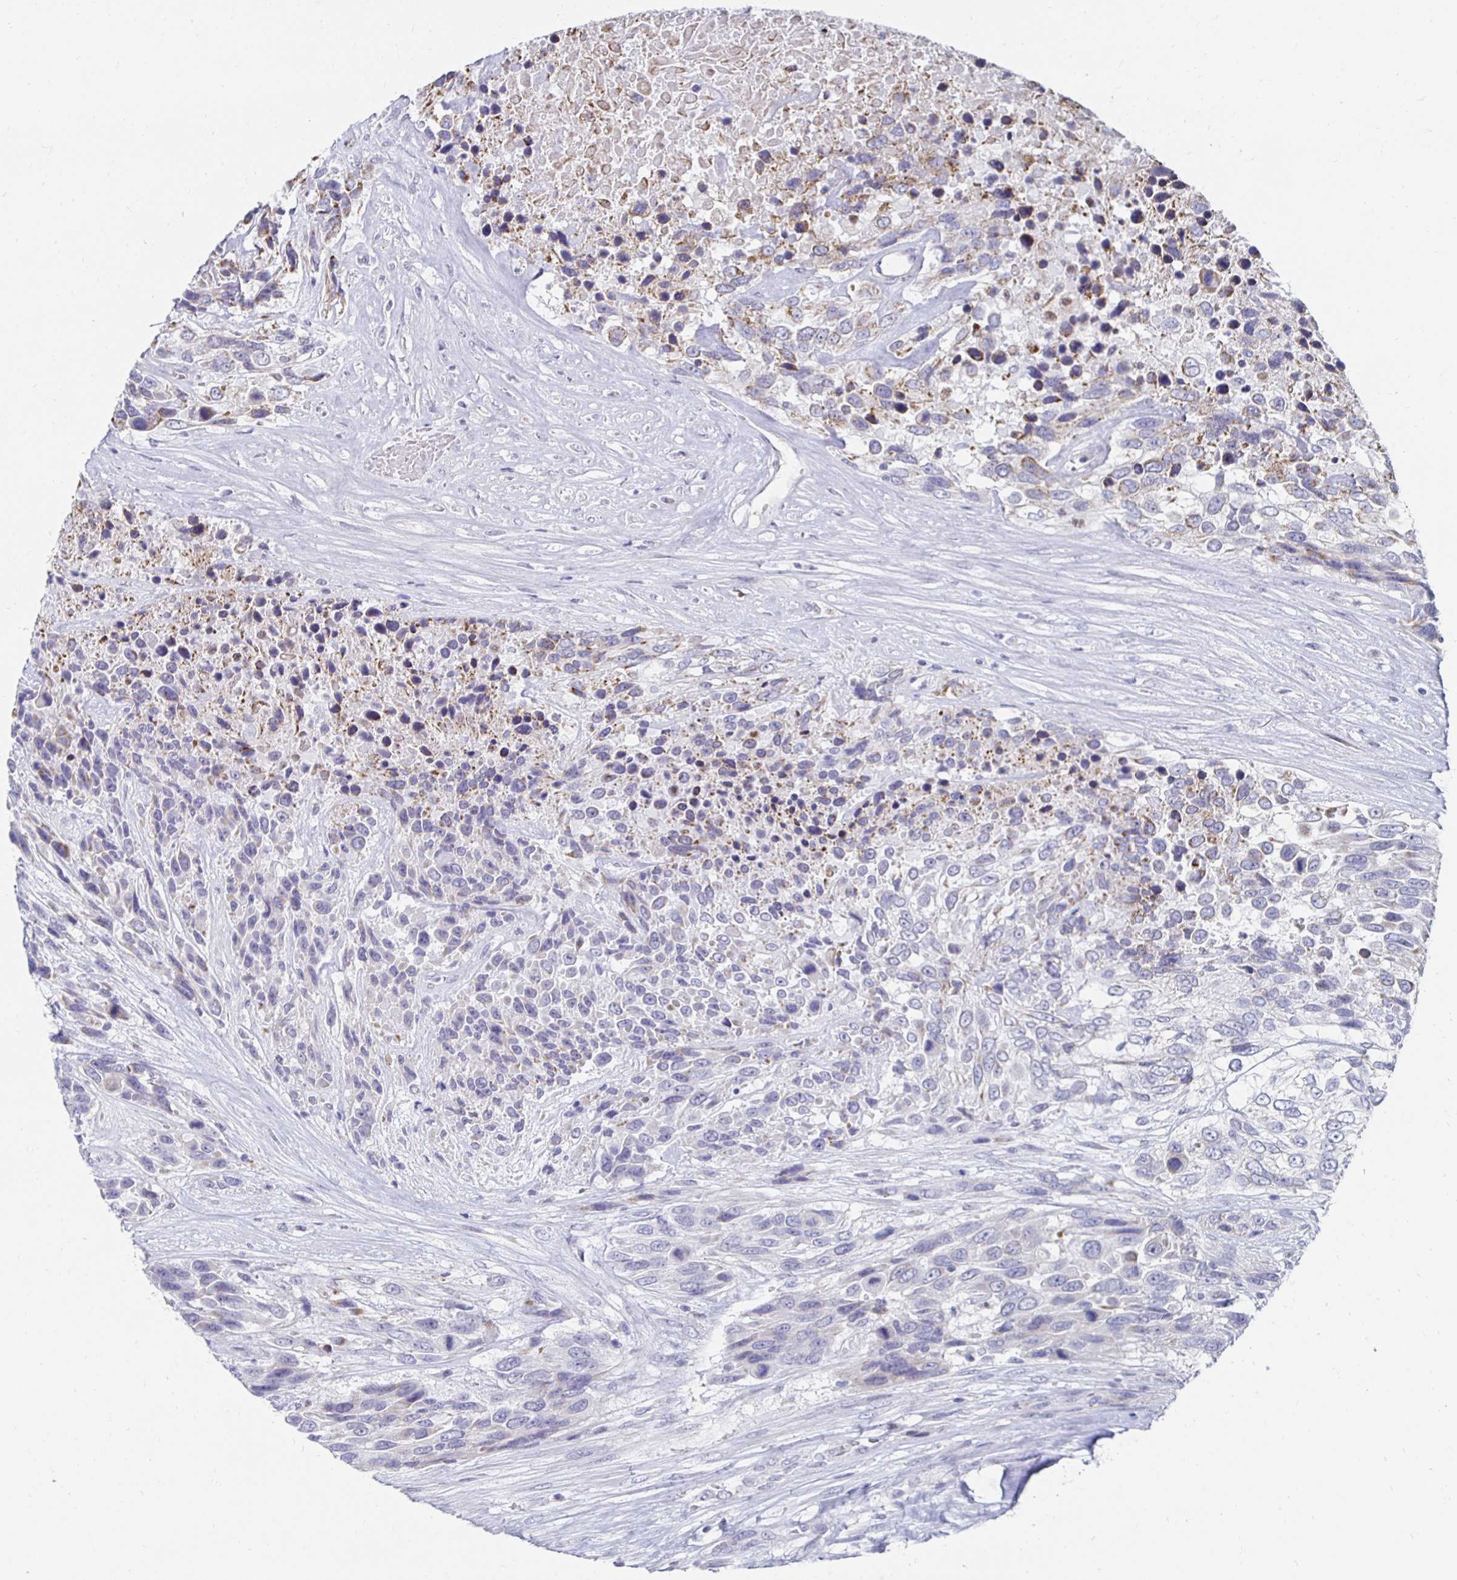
{"staining": {"intensity": "moderate", "quantity": "<25%", "location": "nuclear"}, "tissue": "urothelial cancer", "cell_type": "Tumor cells", "image_type": "cancer", "snomed": [{"axis": "morphology", "description": "Urothelial carcinoma, High grade"}, {"axis": "topography", "description": "Urinary bladder"}], "caption": "A brown stain labels moderate nuclear positivity of a protein in human urothelial carcinoma (high-grade) tumor cells.", "gene": "NOCT", "patient": {"sex": "female", "age": 70}}